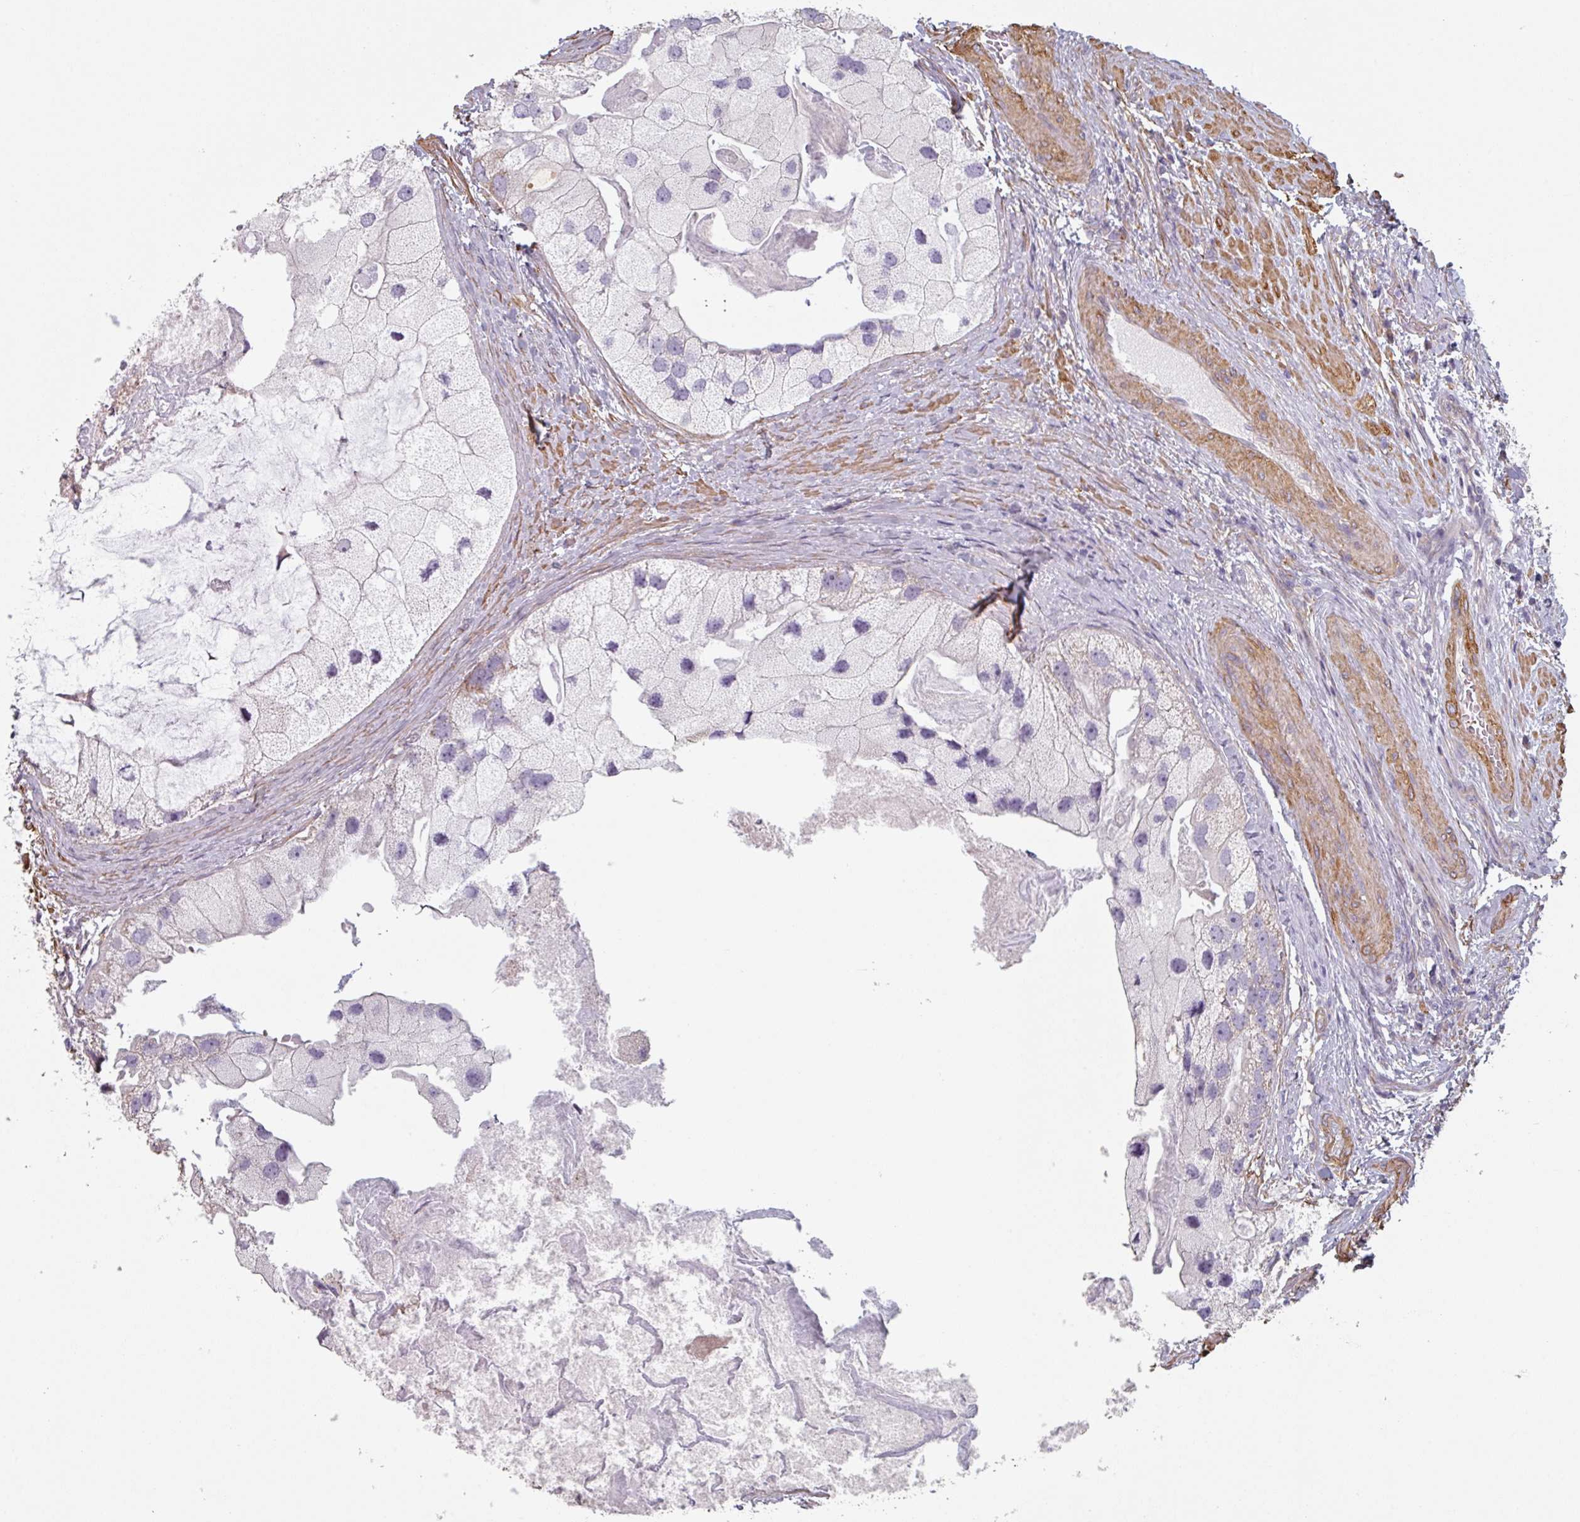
{"staining": {"intensity": "negative", "quantity": "none", "location": "none"}, "tissue": "prostate cancer", "cell_type": "Tumor cells", "image_type": "cancer", "snomed": [{"axis": "morphology", "description": "Adenocarcinoma, High grade"}, {"axis": "topography", "description": "Prostate"}], "caption": "High magnification brightfield microscopy of prostate high-grade adenocarcinoma stained with DAB (brown) and counterstained with hematoxylin (blue): tumor cells show no significant expression.", "gene": "GSTA4", "patient": {"sex": "male", "age": 62}}